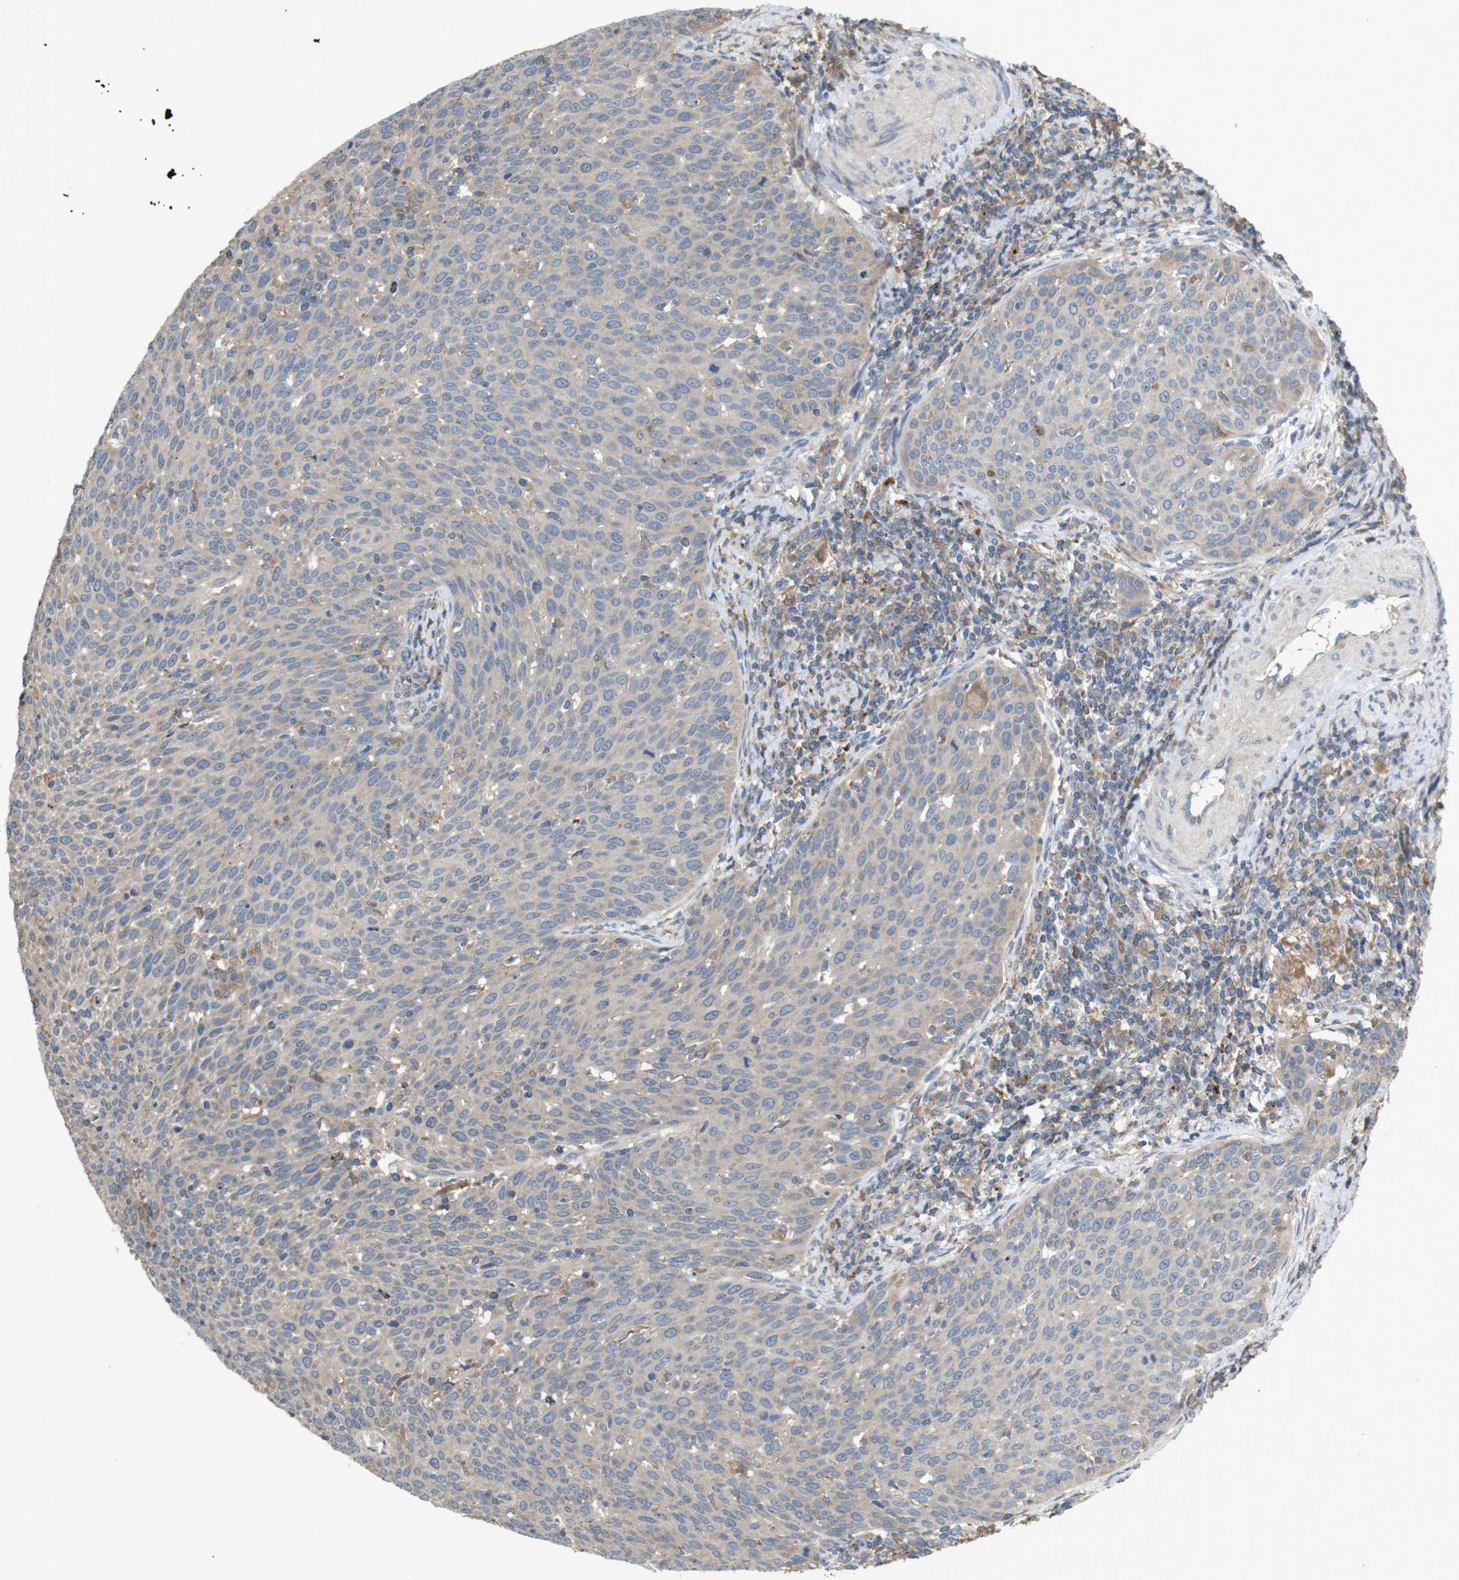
{"staining": {"intensity": "negative", "quantity": "none", "location": "none"}, "tissue": "cervical cancer", "cell_type": "Tumor cells", "image_type": "cancer", "snomed": [{"axis": "morphology", "description": "Squamous cell carcinoma, NOS"}, {"axis": "topography", "description": "Cervix"}], "caption": "A high-resolution histopathology image shows immunohistochemistry staining of cervical squamous cell carcinoma, which shows no significant positivity in tumor cells.", "gene": "PTPN1", "patient": {"sex": "female", "age": 38}}